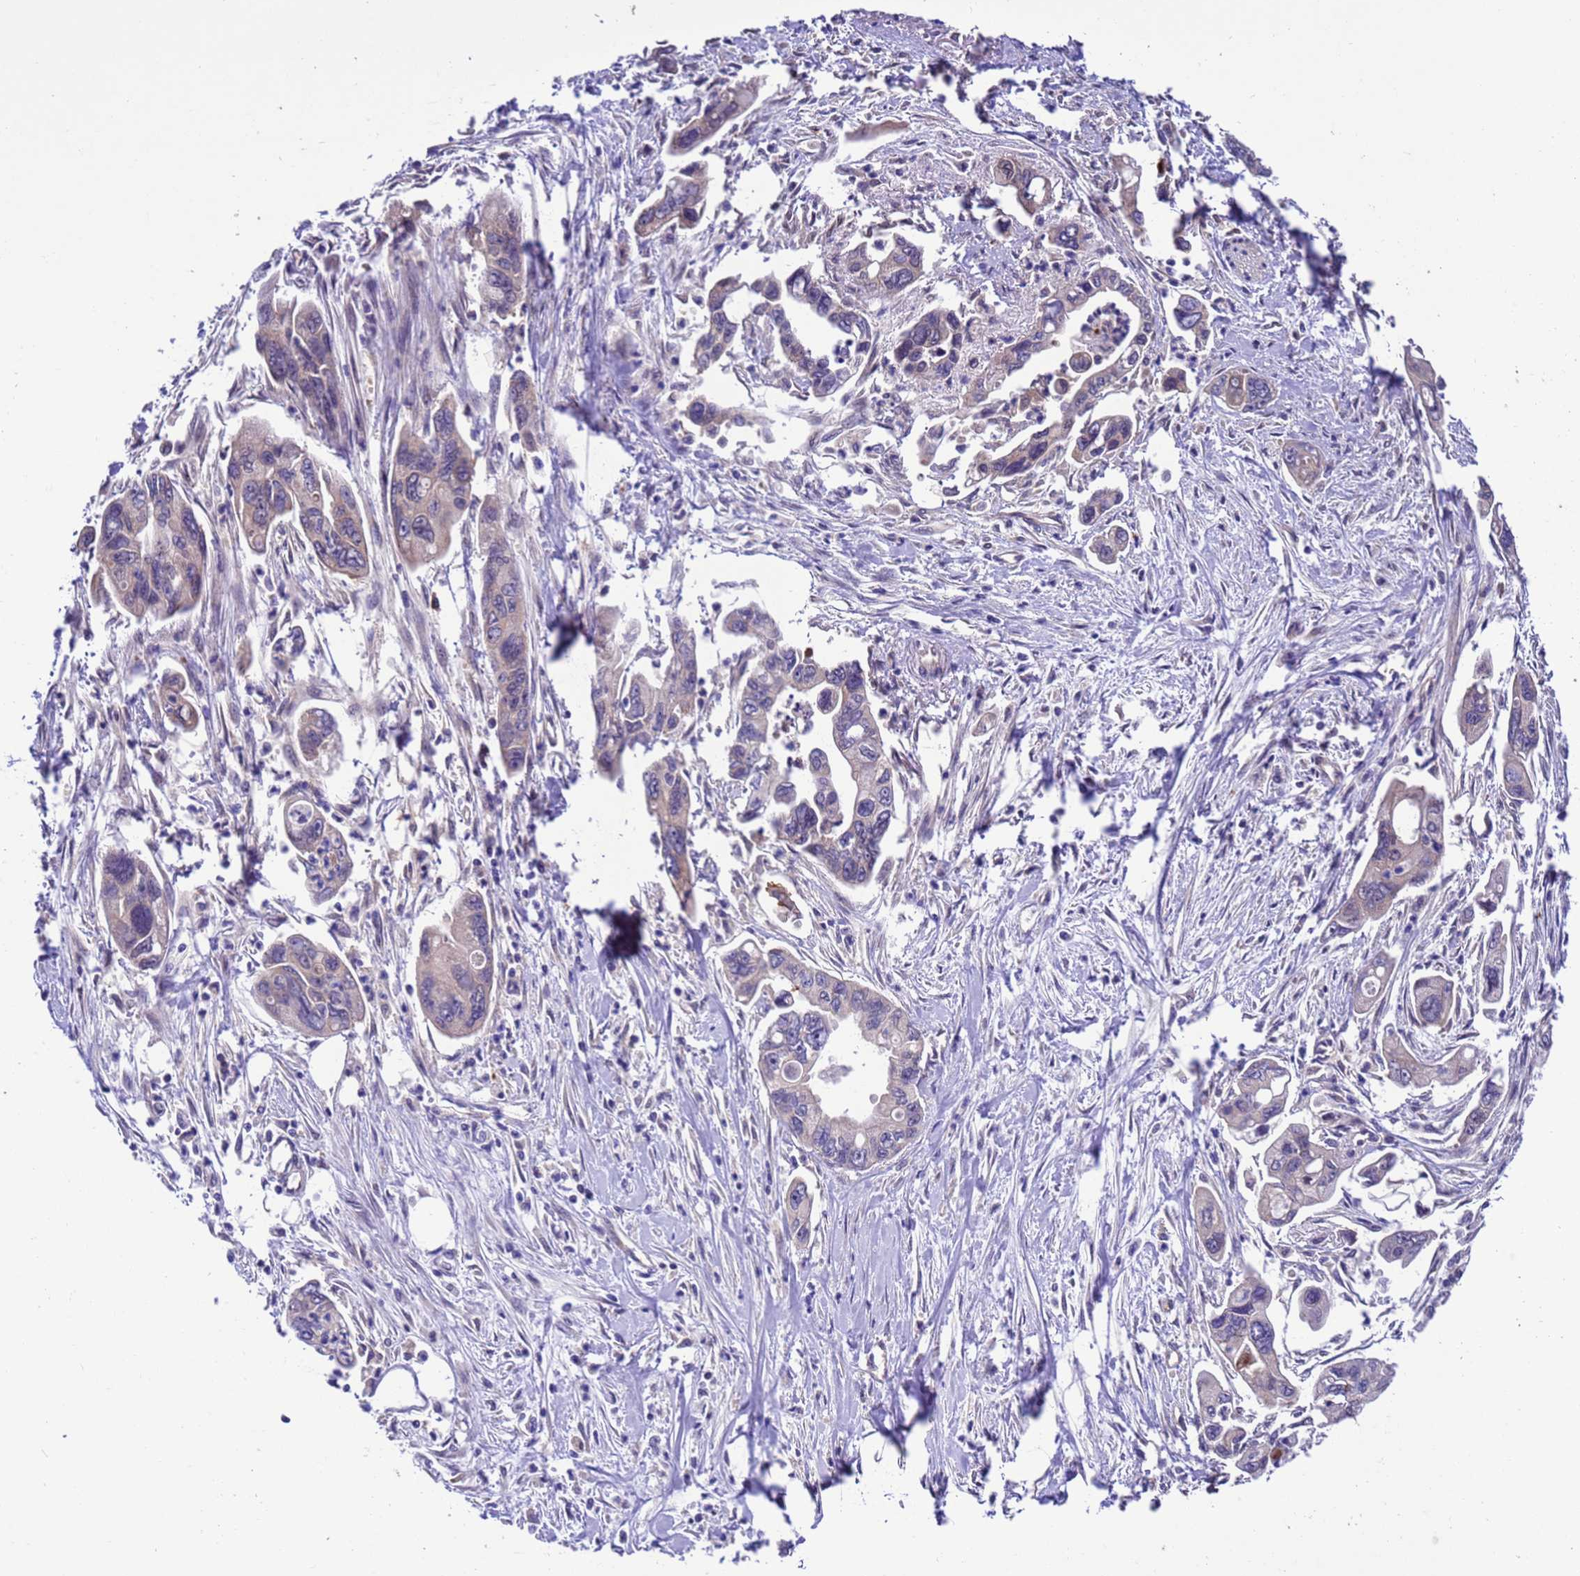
{"staining": {"intensity": "negative", "quantity": "none", "location": "none"}, "tissue": "pancreatic cancer", "cell_type": "Tumor cells", "image_type": "cancer", "snomed": [{"axis": "morphology", "description": "Adenocarcinoma, NOS"}, {"axis": "topography", "description": "Pancreas"}], "caption": "Immunohistochemical staining of adenocarcinoma (pancreatic) shows no significant positivity in tumor cells.", "gene": "ZFP69B", "patient": {"sex": "male", "age": 70}}